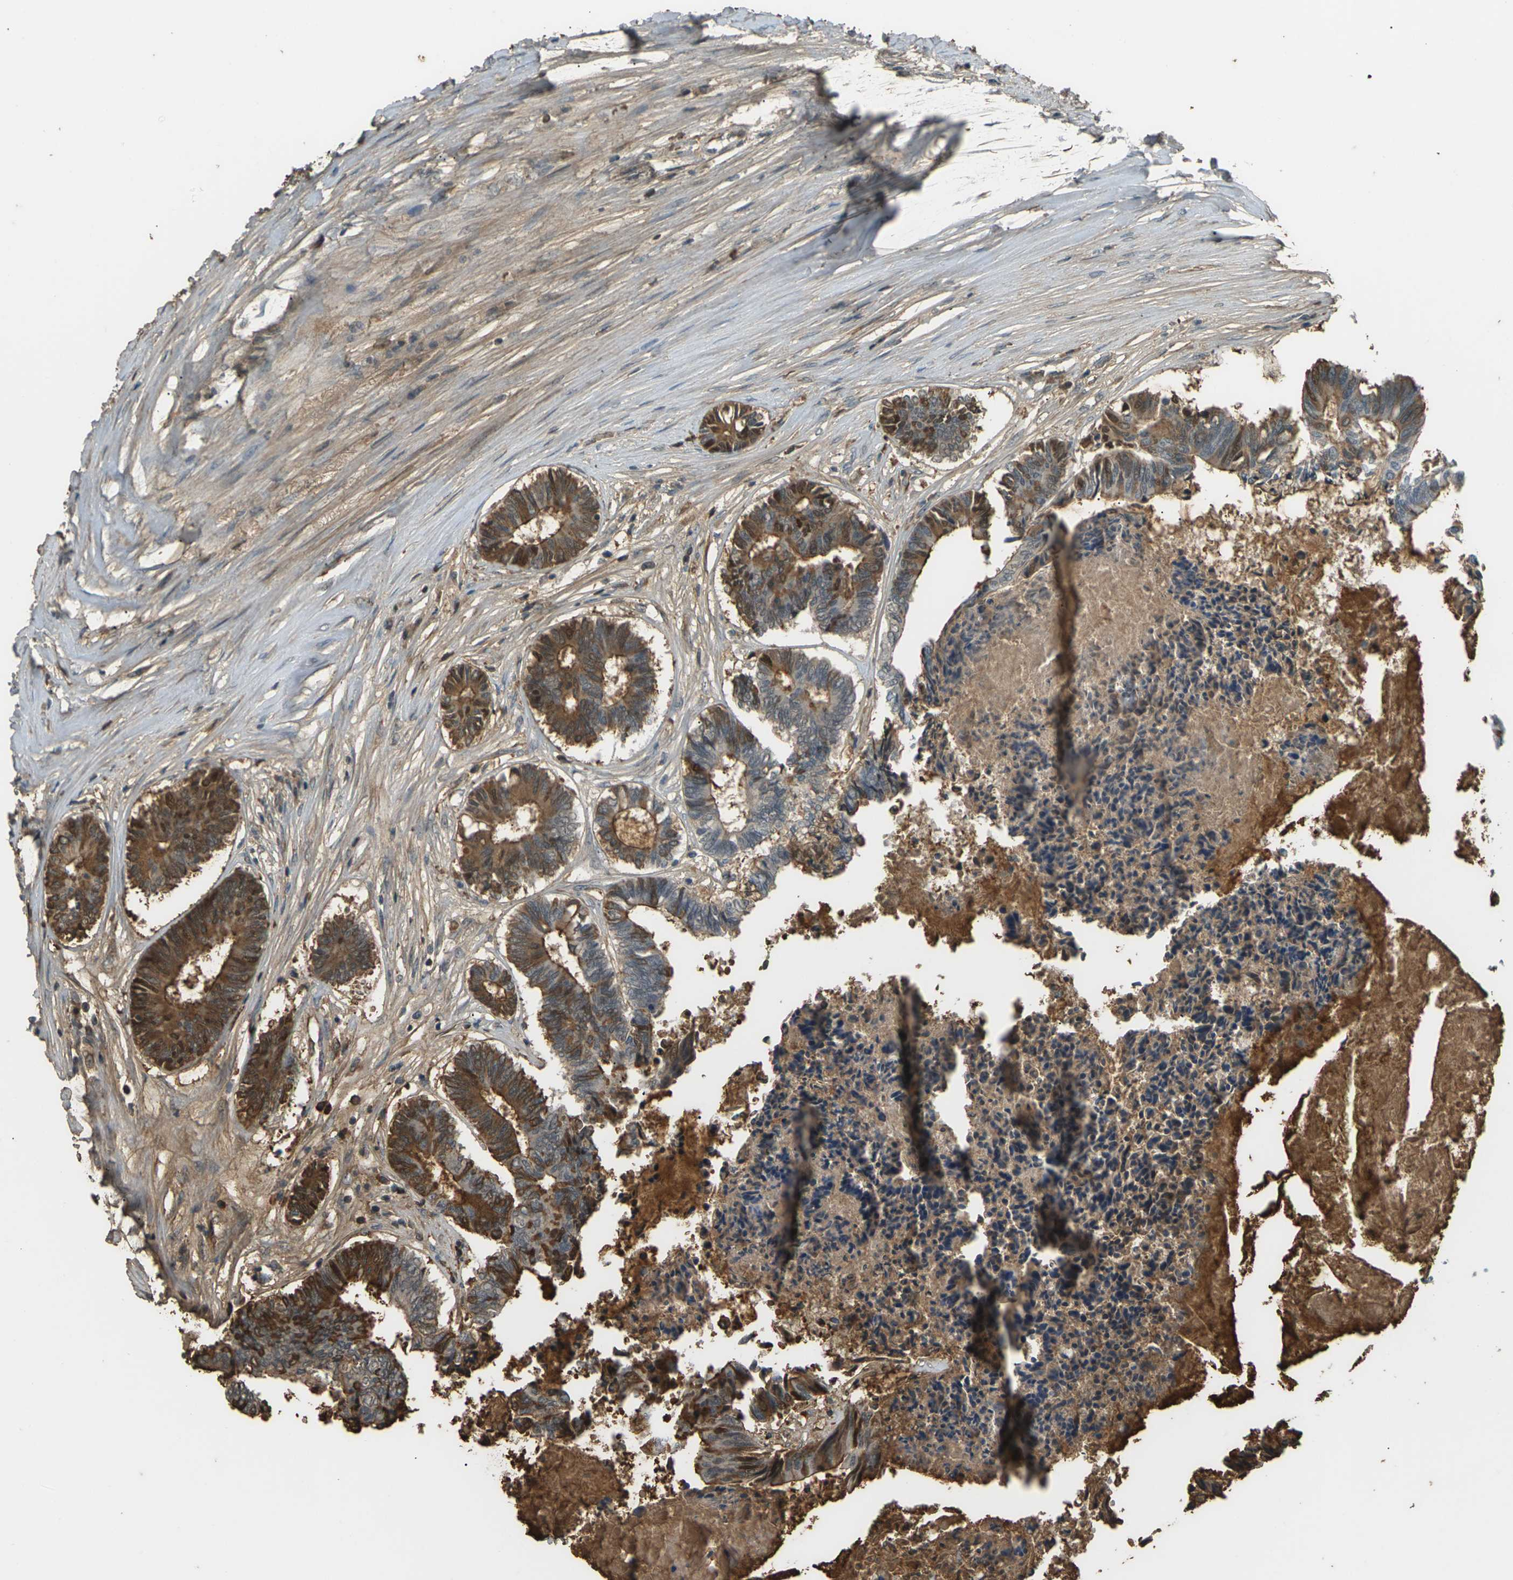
{"staining": {"intensity": "strong", "quantity": "25%-75%", "location": "cytoplasmic/membranous,nuclear"}, "tissue": "colorectal cancer", "cell_type": "Tumor cells", "image_type": "cancer", "snomed": [{"axis": "morphology", "description": "Adenocarcinoma, NOS"}, {"axis": "topography", "description": "Rectum"}], "caption": "Colorectal adenocarcinoma stained with a protein marker displays strong staining in tumor cells.", "gene": "CYP1B1", "patient": {"sex": "male", "age": 63}}